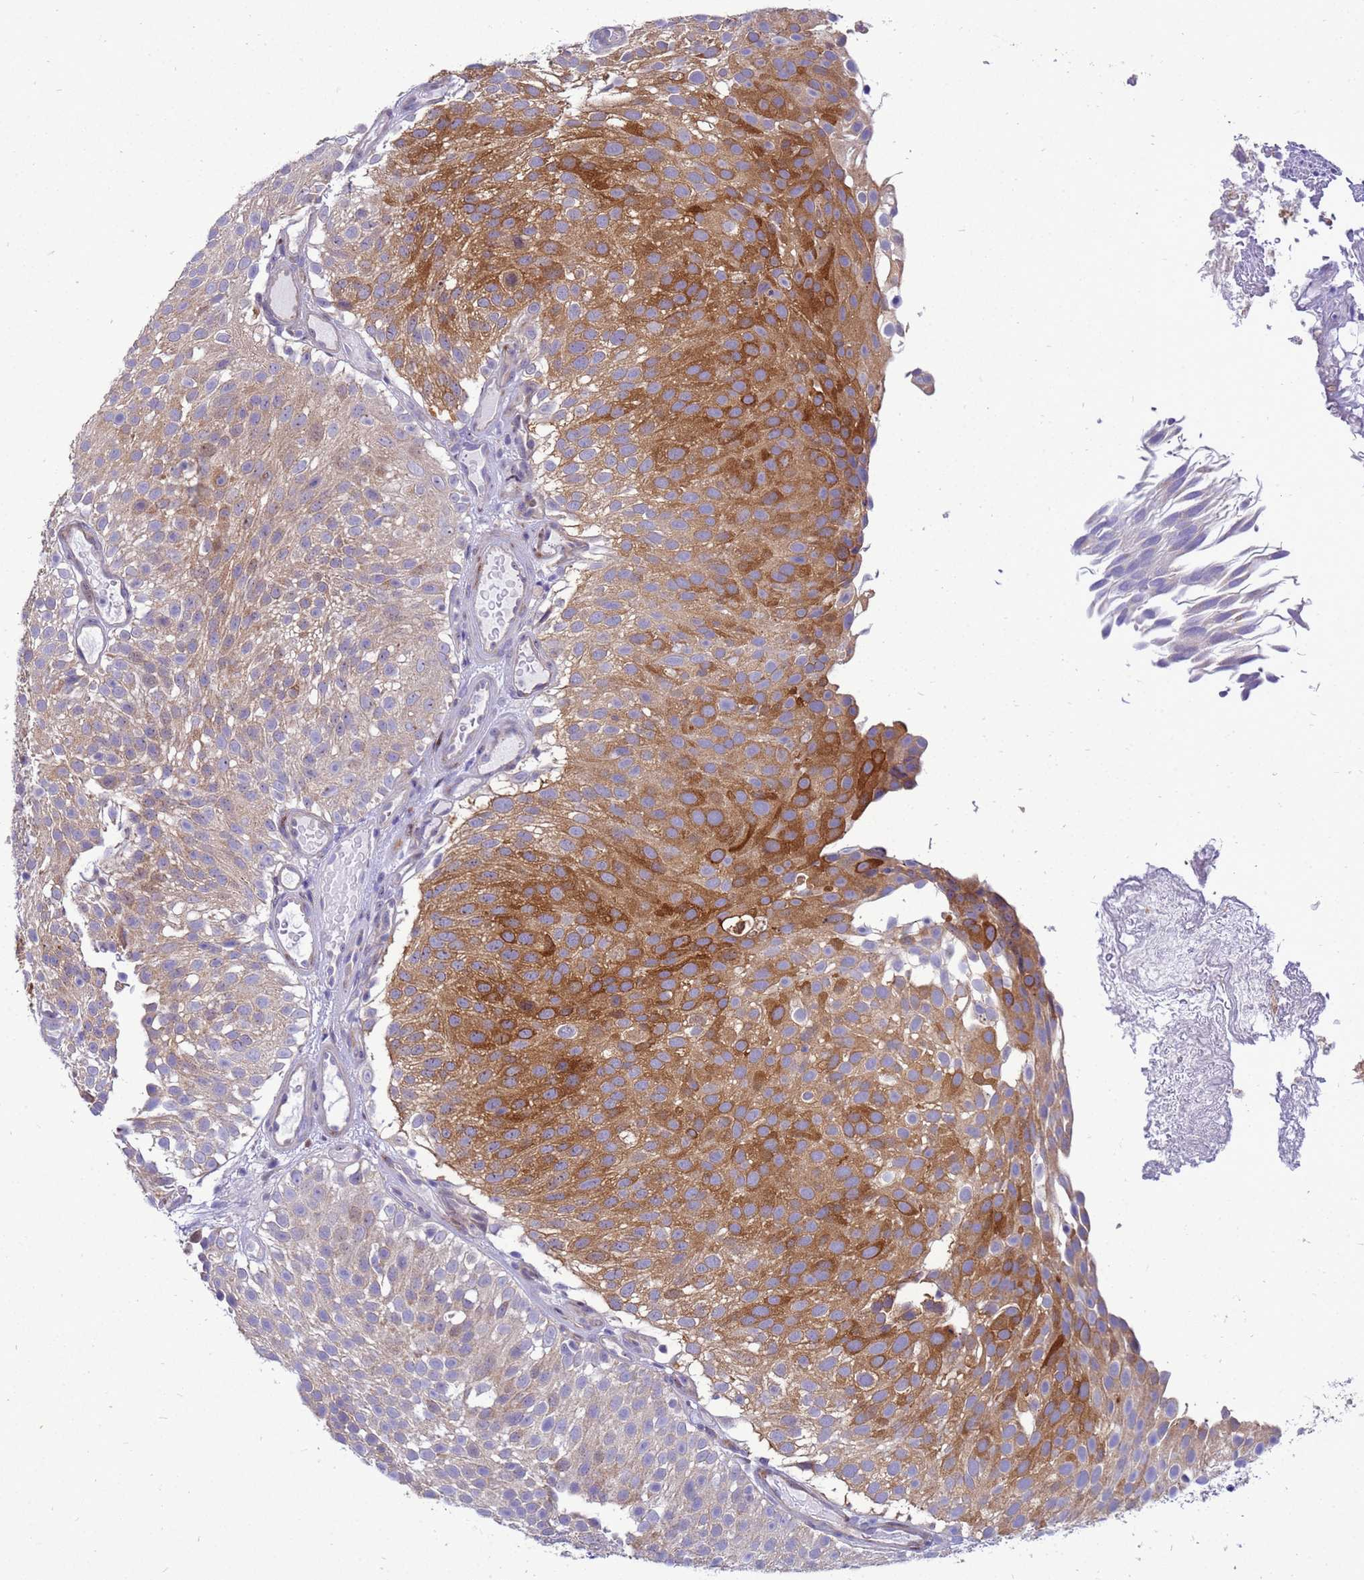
{"staining": {"intensity": "moderate", "quantity": "25%-75%", "location": "cytoplasmic/membranous"}, "tissue": "urothelial cancer", "cell_type": "Tumor cells", "image_type": "cancer", "snomed": [{"axis": "morphology", "description": "Urothelial carcinoma, Low grade"}, {"axis": "topography", "description": "Urinary bladder"}], "caption": "DAB (3,3'-diaminobenzidine) immunohistochemical staining of human low-grade urothelial carcinoma shows moderate cytoplasmic/membranous protein staining in approximately 25%-75% of tumor cells.", "gene": "RSPO1", "patient": {"sex": "male", "age": 78}}